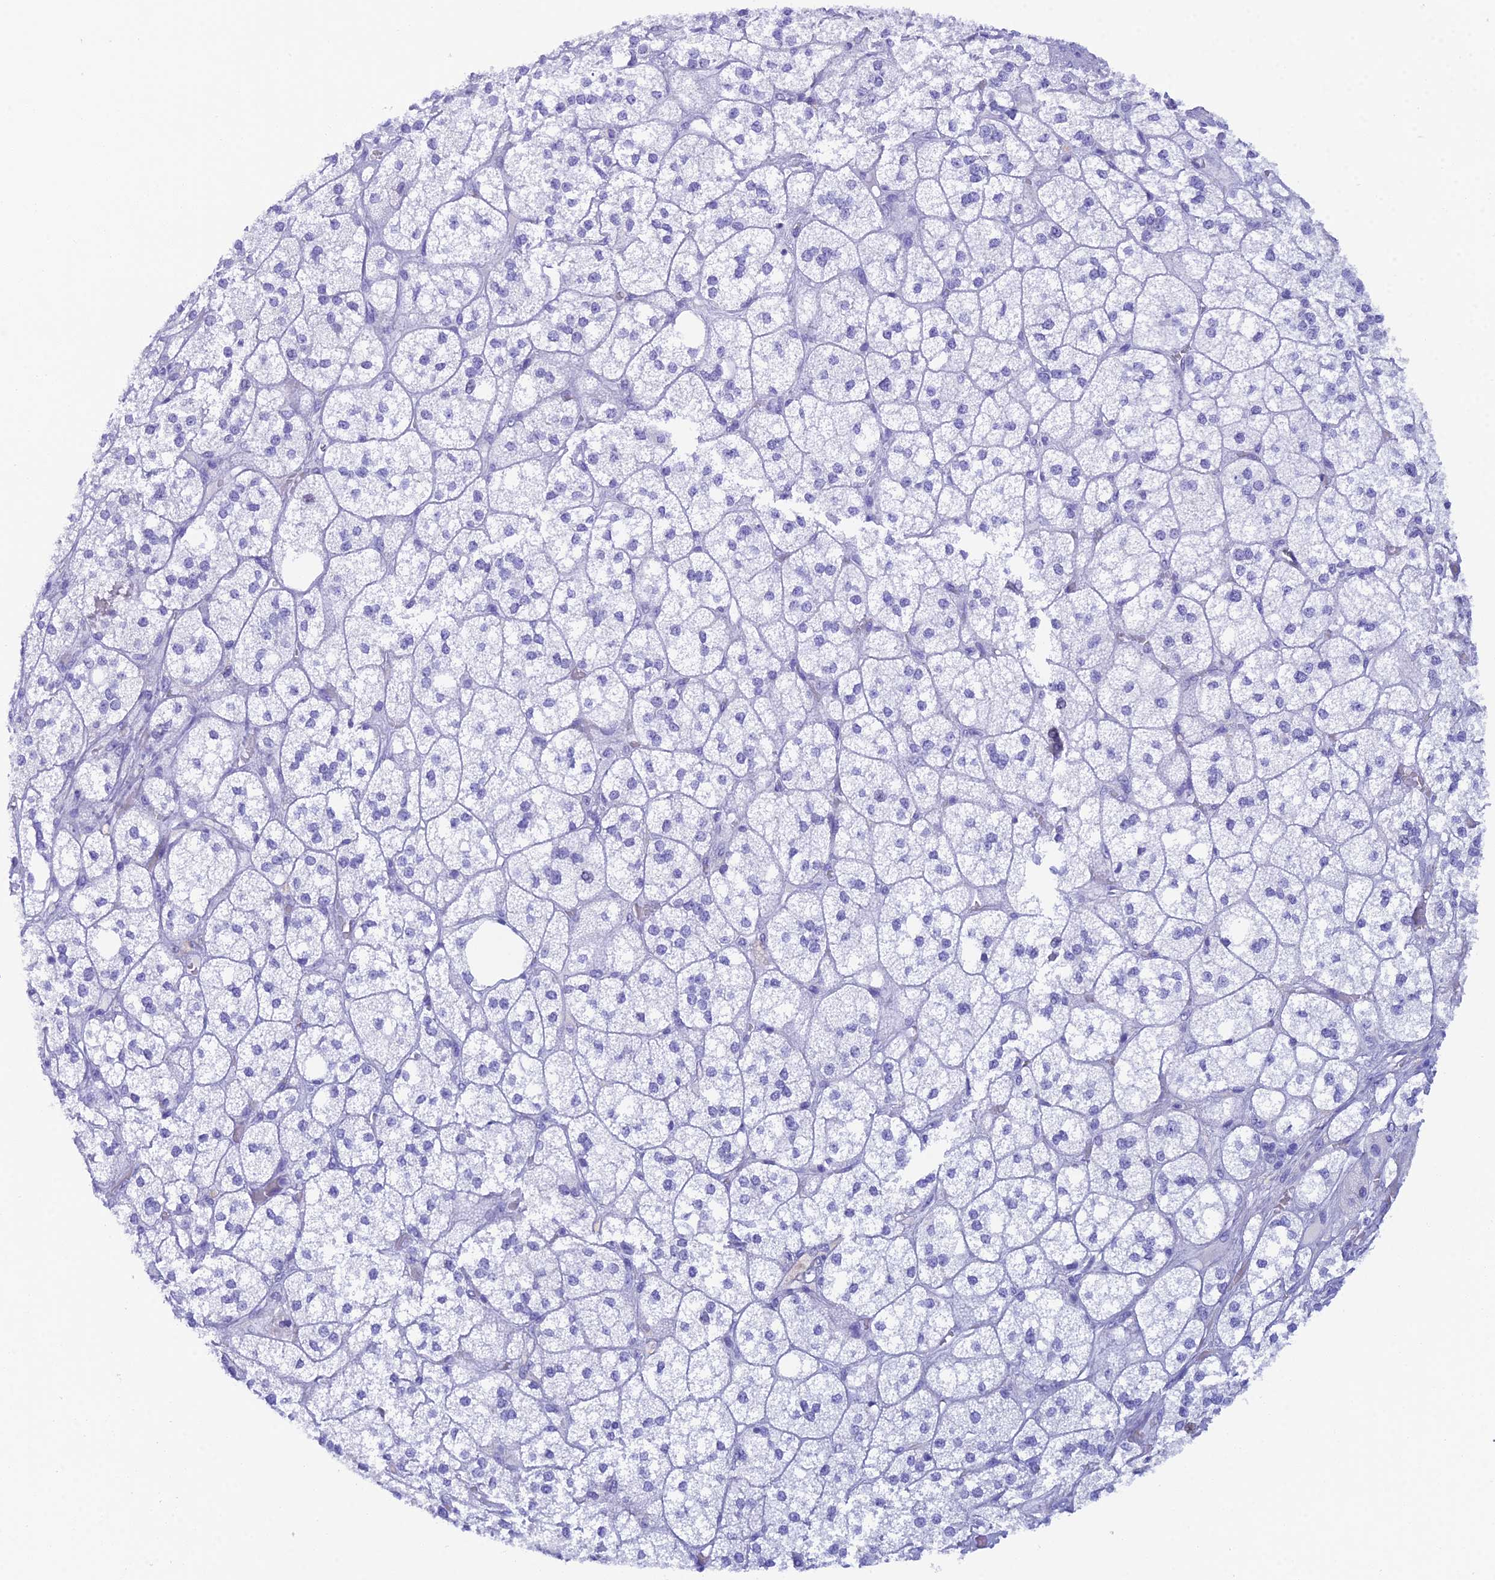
{"staining": {"intensity": "negative", "quantity": "none", "location": "none"}, "tissue": "adrenal gland", "cell_type": "Glandular cells", "image_type": "normal", "snomed": [{"axis": "morphology", "description": "Normal tissue, NOS"}, {"axis": "topography", "description": "Adrenal gland"}], "caption": "The photomicrograph shows no staining of glandular cells in normal adrenal gland. (DAB IHC with hematoxylin counter stain).", "gene": "REG1A", "patient": {"sex": "male", "age": 61}}